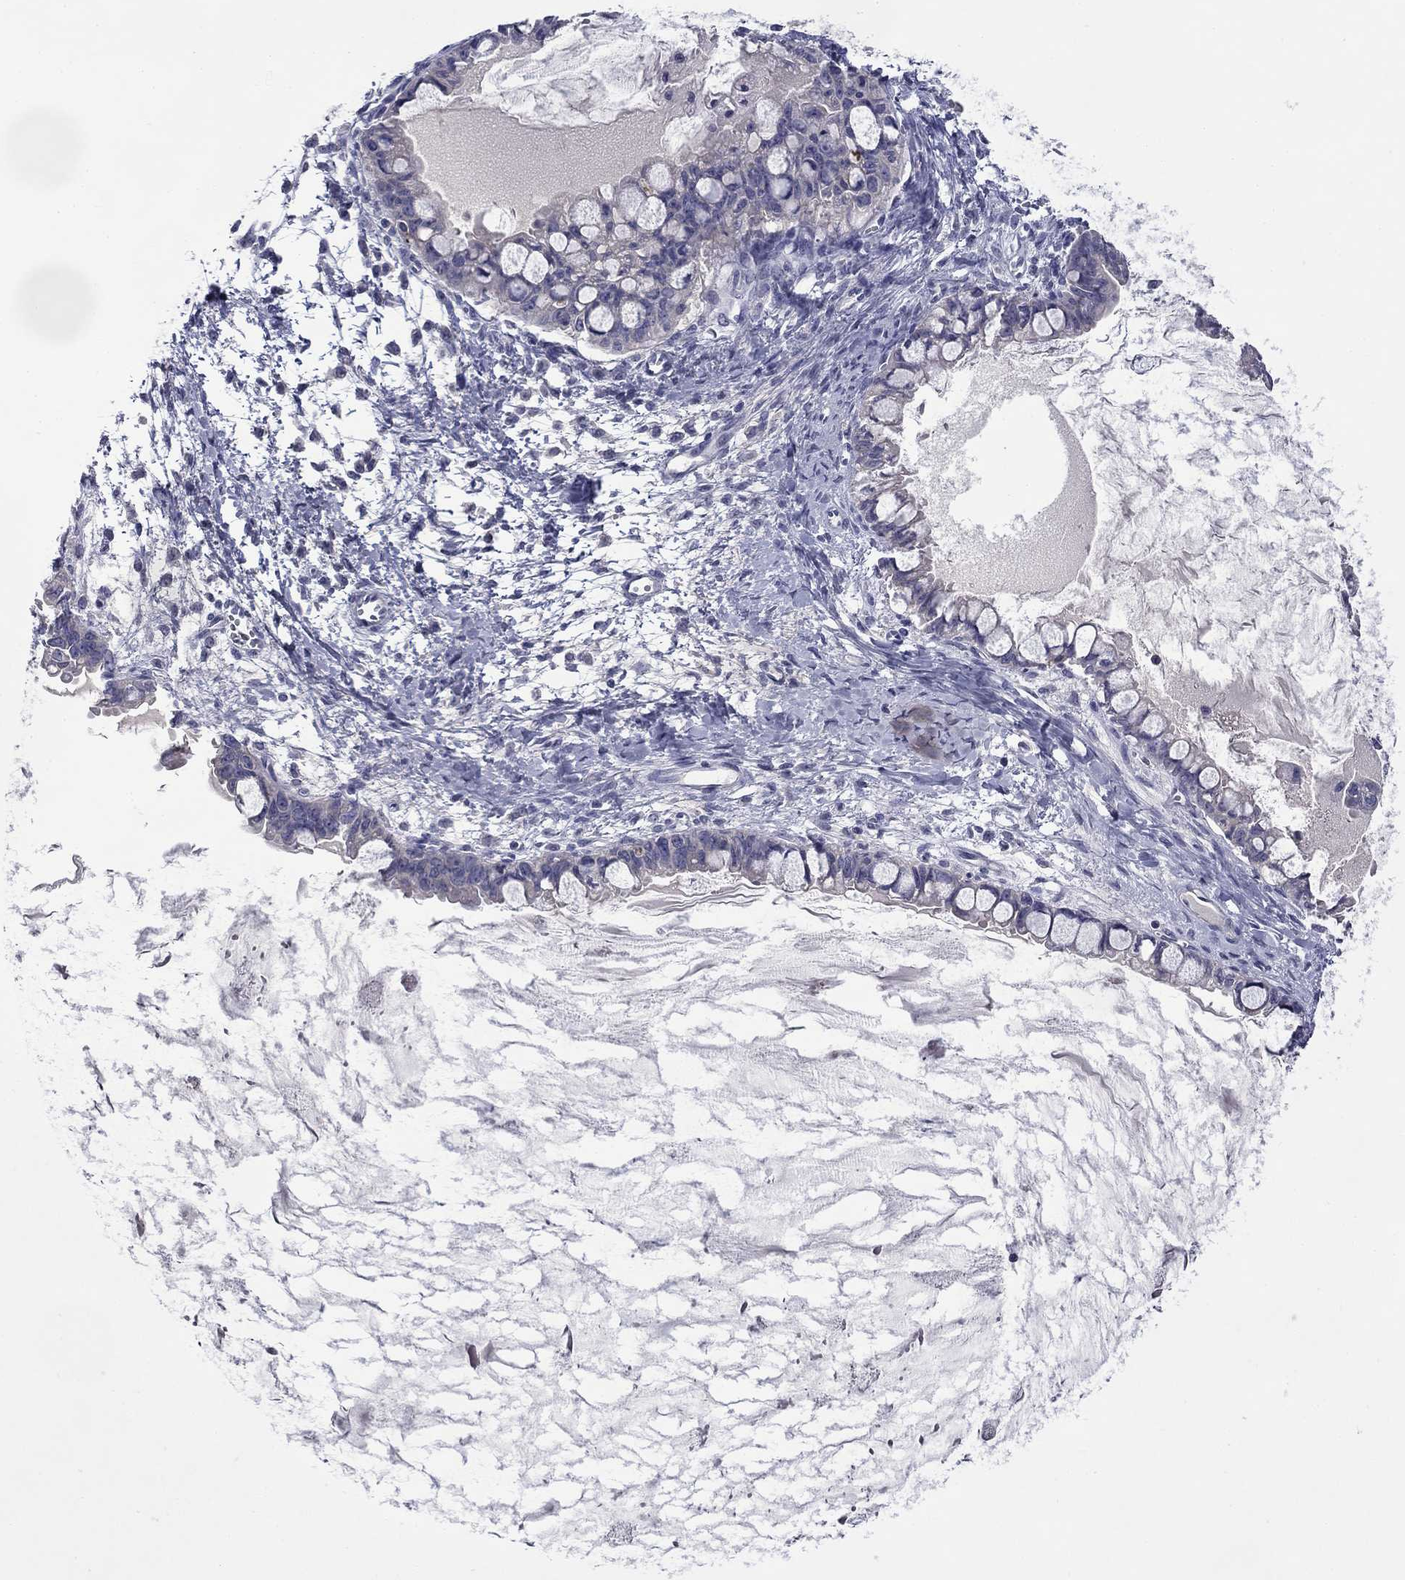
{"staining": {"intensity": "negative", "quantity": "none", "location": "none"}, "tissue": "ovarian cancer", "cell_type": "Tumor cells", "image_type": "cancer", "snomed": [{"axis": "morphology", "description": "Cystadenocarcinoma, mucinous, NOS"}, {"axis": "topography", "description": "Ovary"}], "caption": "Ovarian cancer stained for a protein using immunohistochemistry (IHC) shows no positivity tumor cells.", "gene": "SPATA7", "patient": {"sex": "female", "age": 63}}